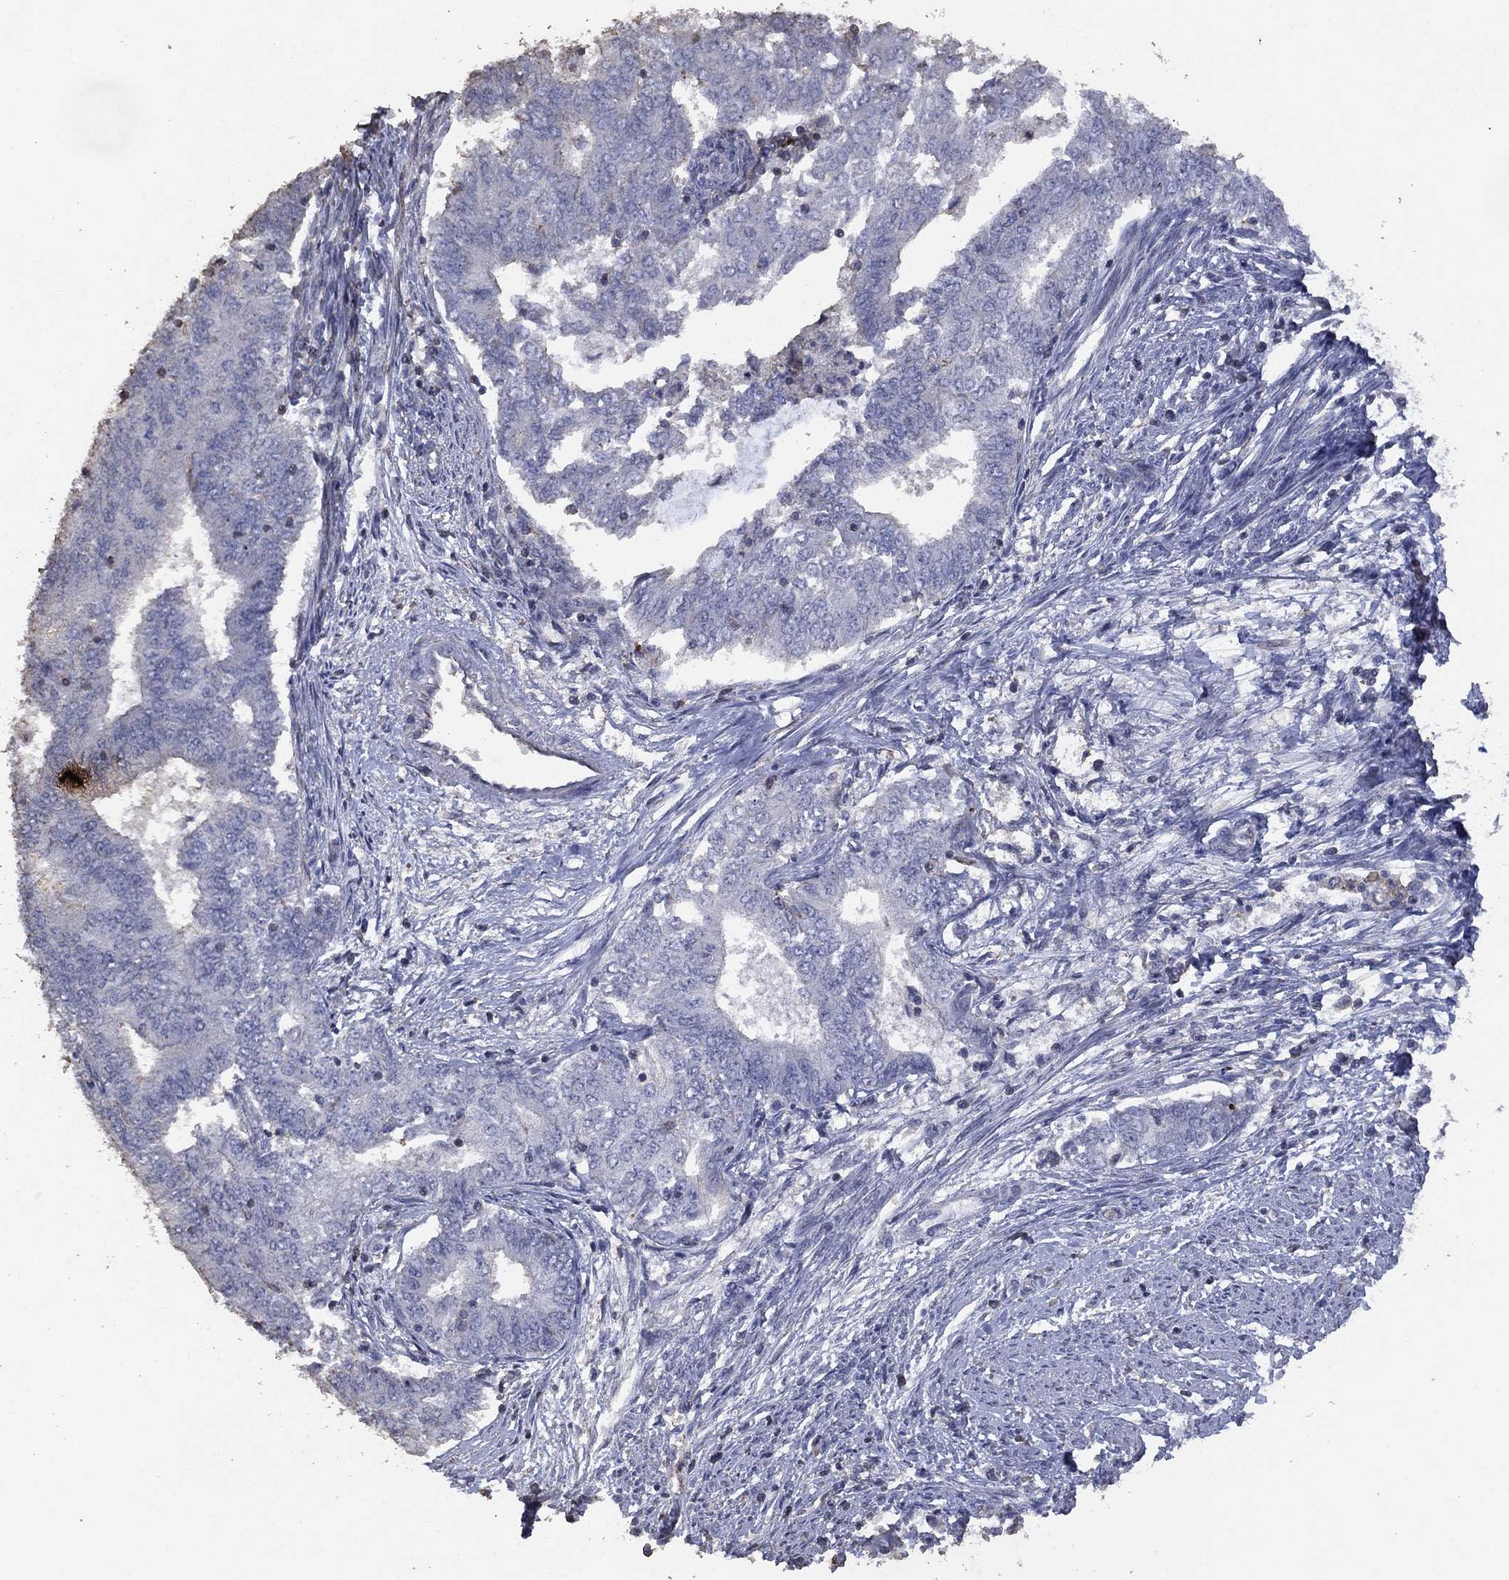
{"staining": {"intensity": "negative", "quantity": "none", "location": "none"}, "tissue": "endometrial cancer", "cell_type": "Tumor cells", "image_type": "cancer", "snomed": [{"axis": "morphology", "description": "Adenocarcinoma, NOS"}, {"axis": "topography", "description": "Endometrium"}], "caption": "DAB (3,3'-diaminobenzidine) immunohistochemical staining of endometrial cancer exhibits no significant staining in tumor cells.", "gene": "ADPRHL1", "patient": {"sex": "female", "age": 62}}